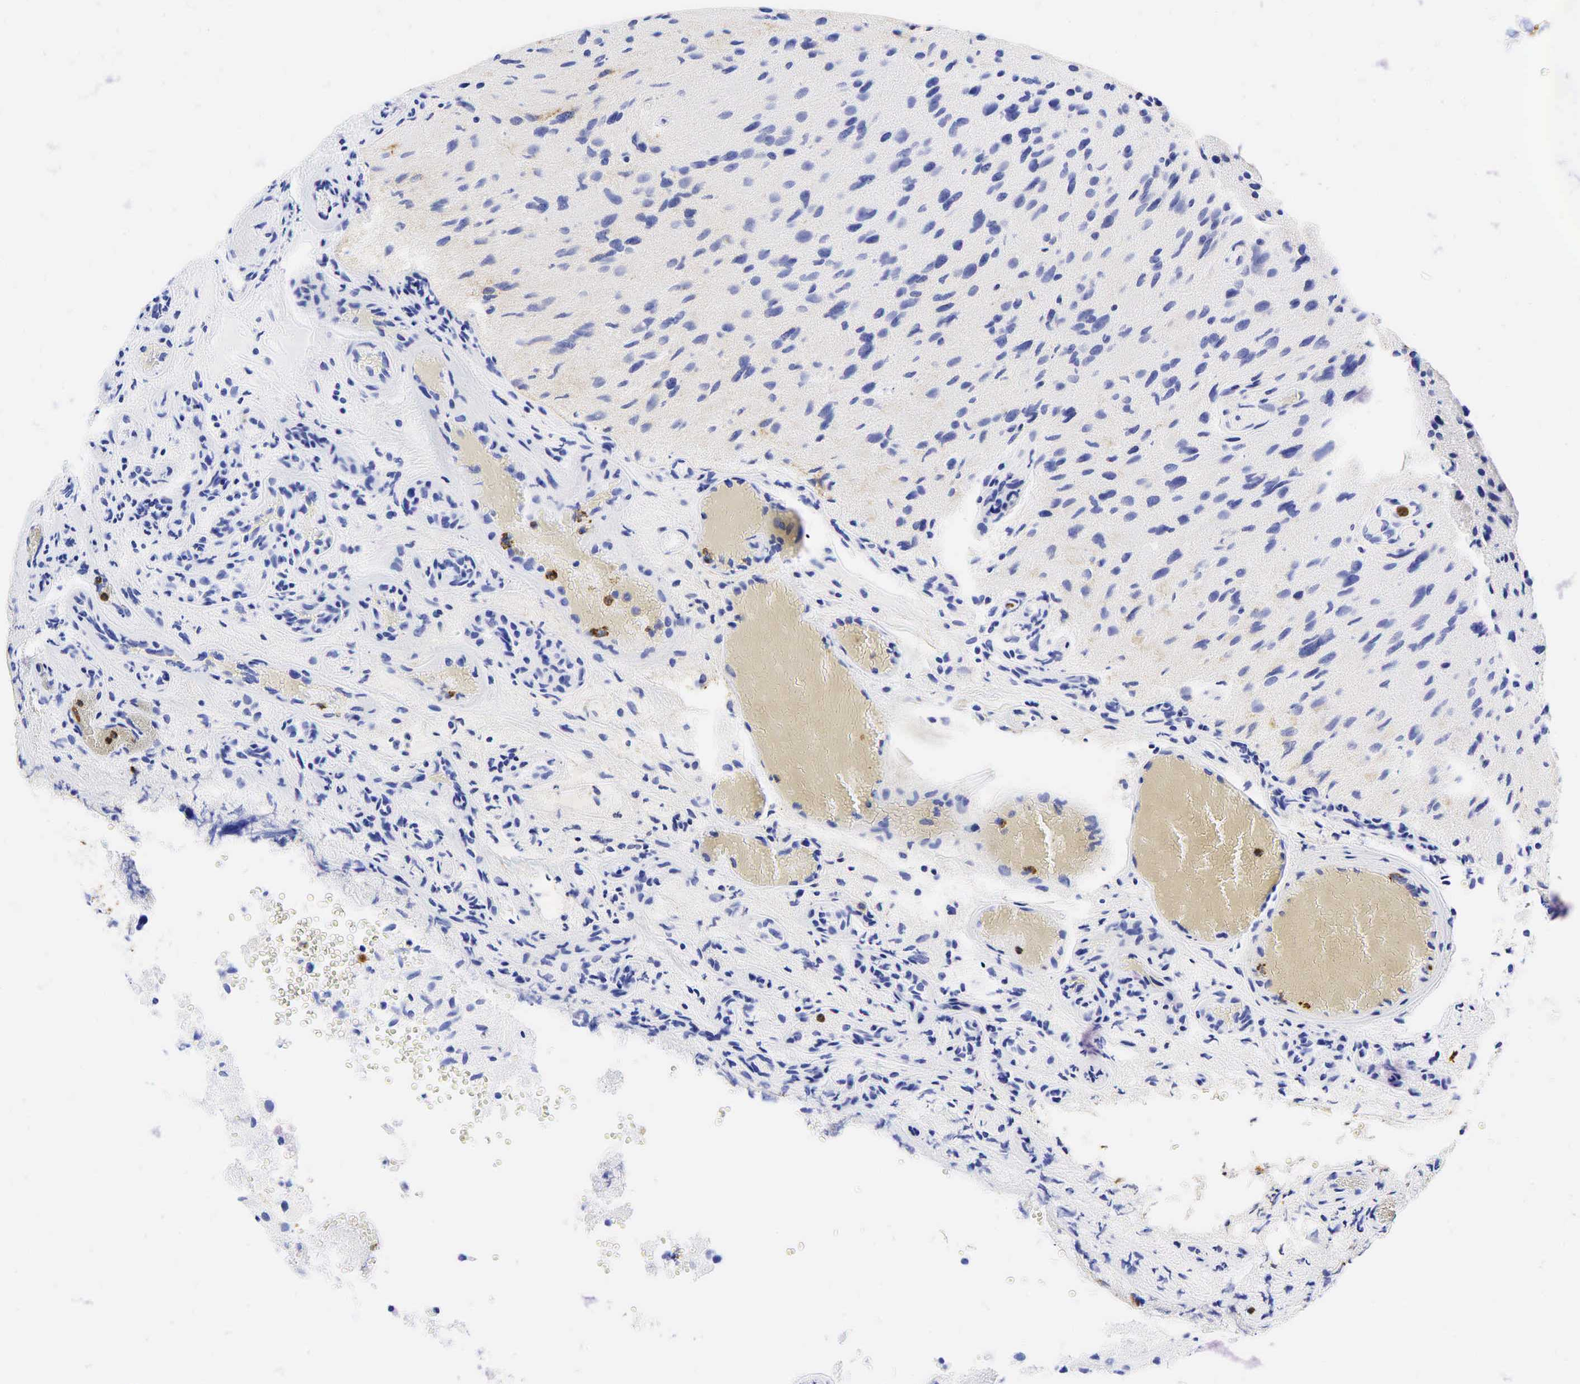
{"staining": {"intensity": "negative", "quantity": "none", "location": "none"}, "tissue": "glioma", "cell_type": "Tumor cells", "image_type": "cancer", "snomed": [{"axis": "morphology", "description": "Glioma, malignant, High grade"}, {"axis": "topography", "description": "Brain"}], "caption": "Immunohistochemistry (IHC) micrograph of neoplastic tissue: human malignant glioma (high-grade) stained with DAB (3,3'-diaminobenzidine) exhibits no significant protein expression in tumor cells.", "gene": "FUT4", "patient": {"sex": "male", "age": 69}}